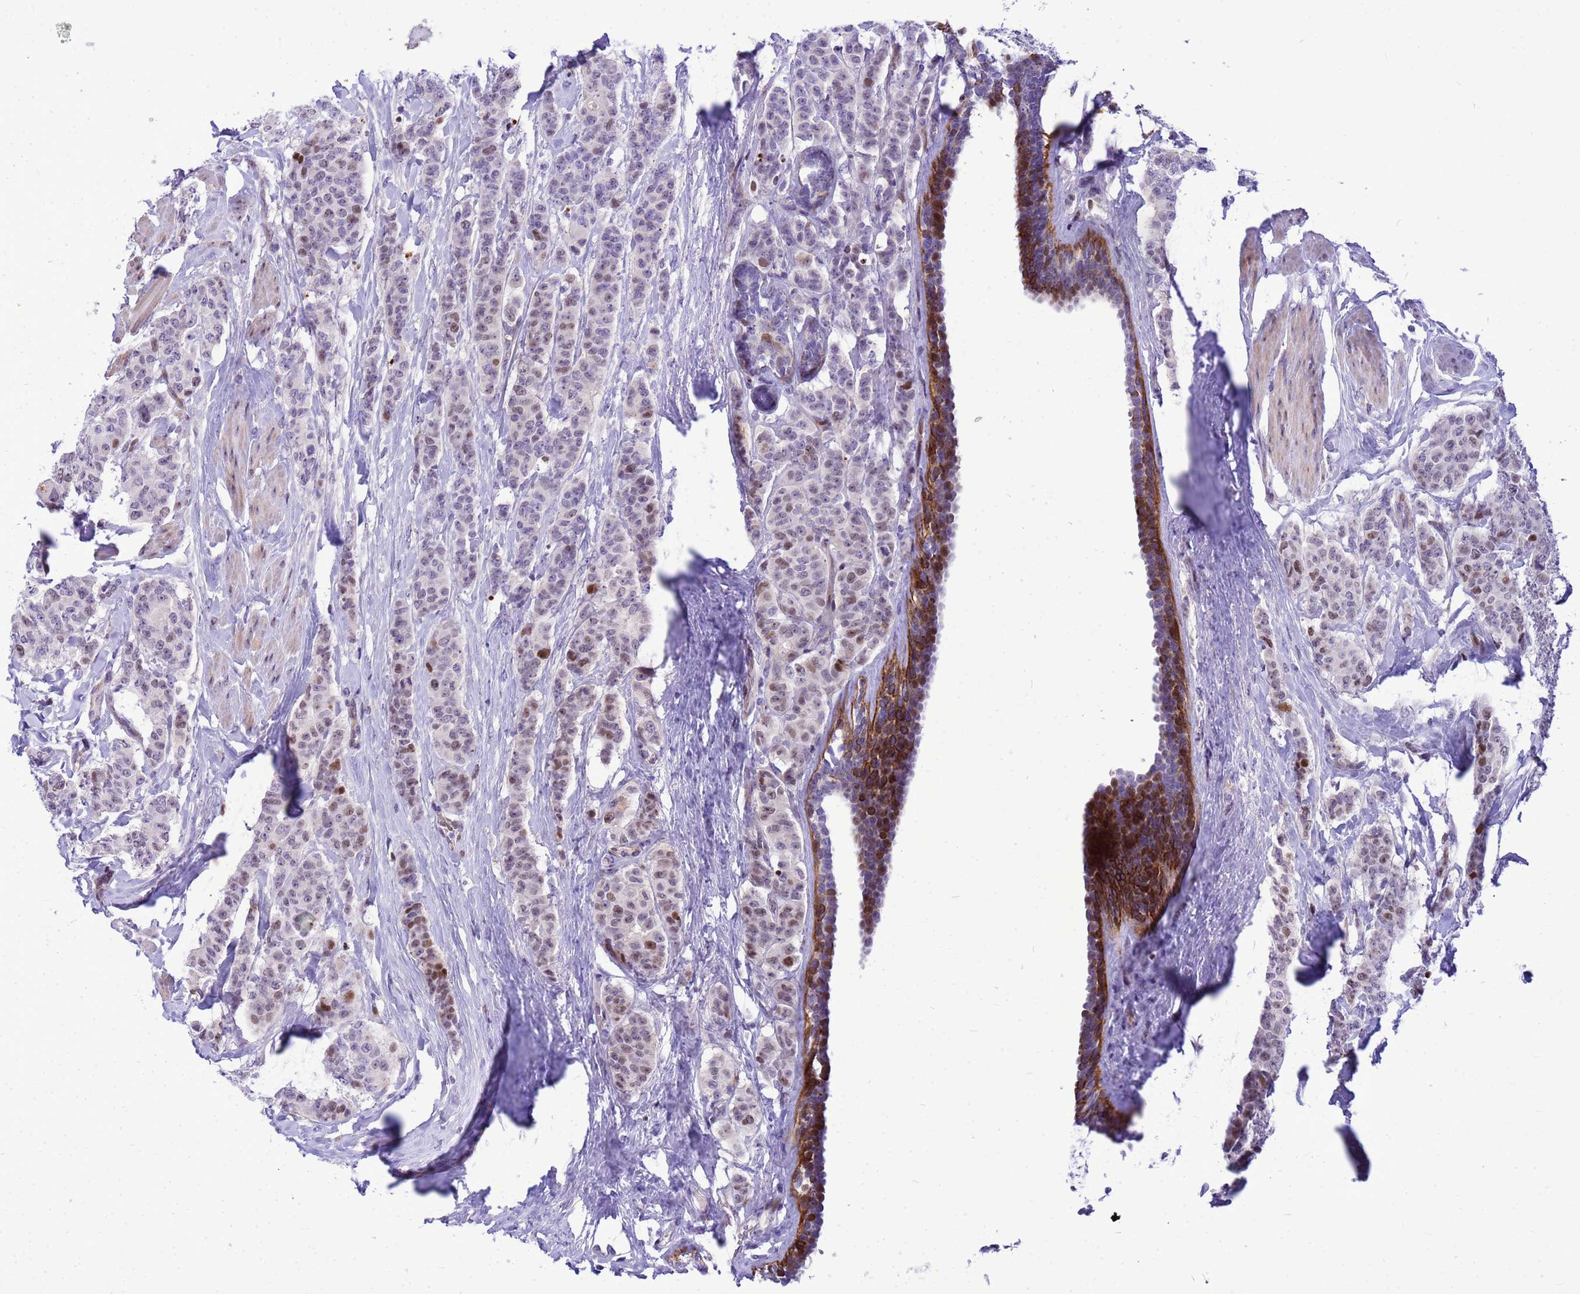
{"staining": {"intensity": "moderate", "quantity": "25%-75%", "location": "nuclear"}, "tissue": "breast cancer", "cell_type": "Tumor cells", "image_type": "cancer", "snomed": [{"axis": "morphology", "description": "Duct carcinoma"}, {"axis": "topography", "description": "Breast"}], "caption": "Protein expression analysis of human intraductal carcinoma (breast) reveals moderate nuclear staining in about 25%-75% of tumor cells. The protein is shown in brown color, while the nuclei are stained blue.", "gene": "ADAMTS7", "patient": {"sex": "female", "age": 40}}